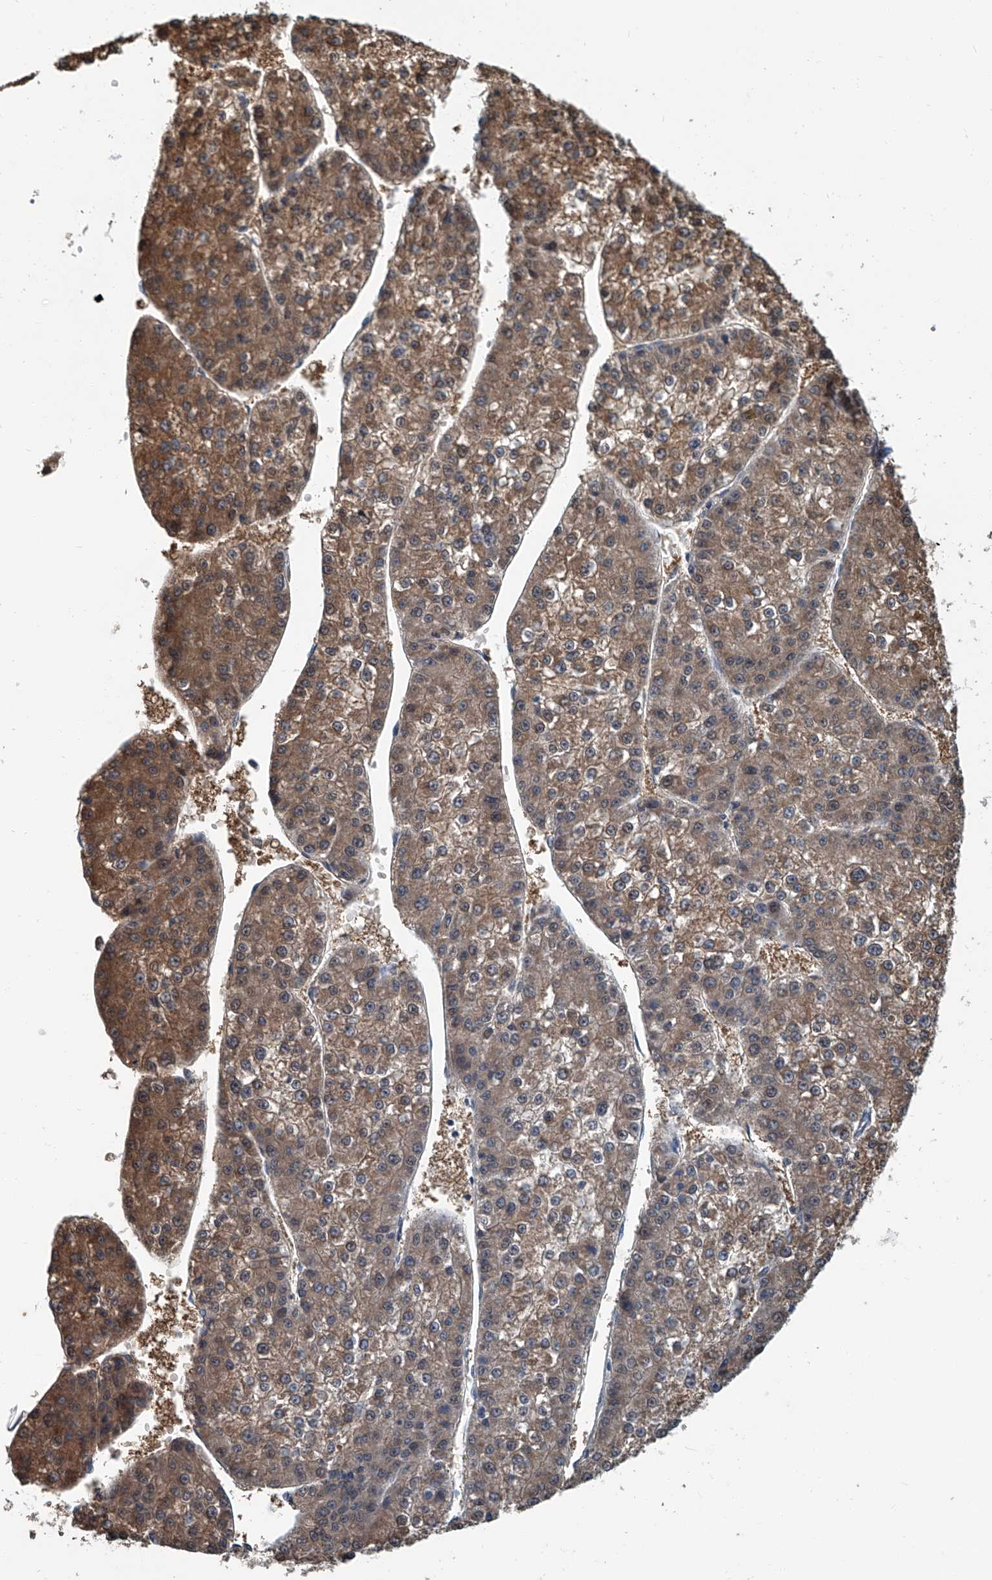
{"staining": {"intensity": "moderate", "quantity": ">75%", "location": "cytoplasmic/membranous"}, "tissue": "liver cancer", "cell_type": "Tumor cells", "image_type": "cancer", "snomed": [{"axis": "morphology", "description": "Carcinoma, Hepatocellular, NOS"}, {"axis": "topography", "description": "Liver"}], "caption": "A brown stain highlights moderate cytoplasmic/membranous expression of a protein in human liver hepatocellular carcinoma tumor cells.", "gene": "CLK1", "patient": {"sex": "female", "age": 73}}